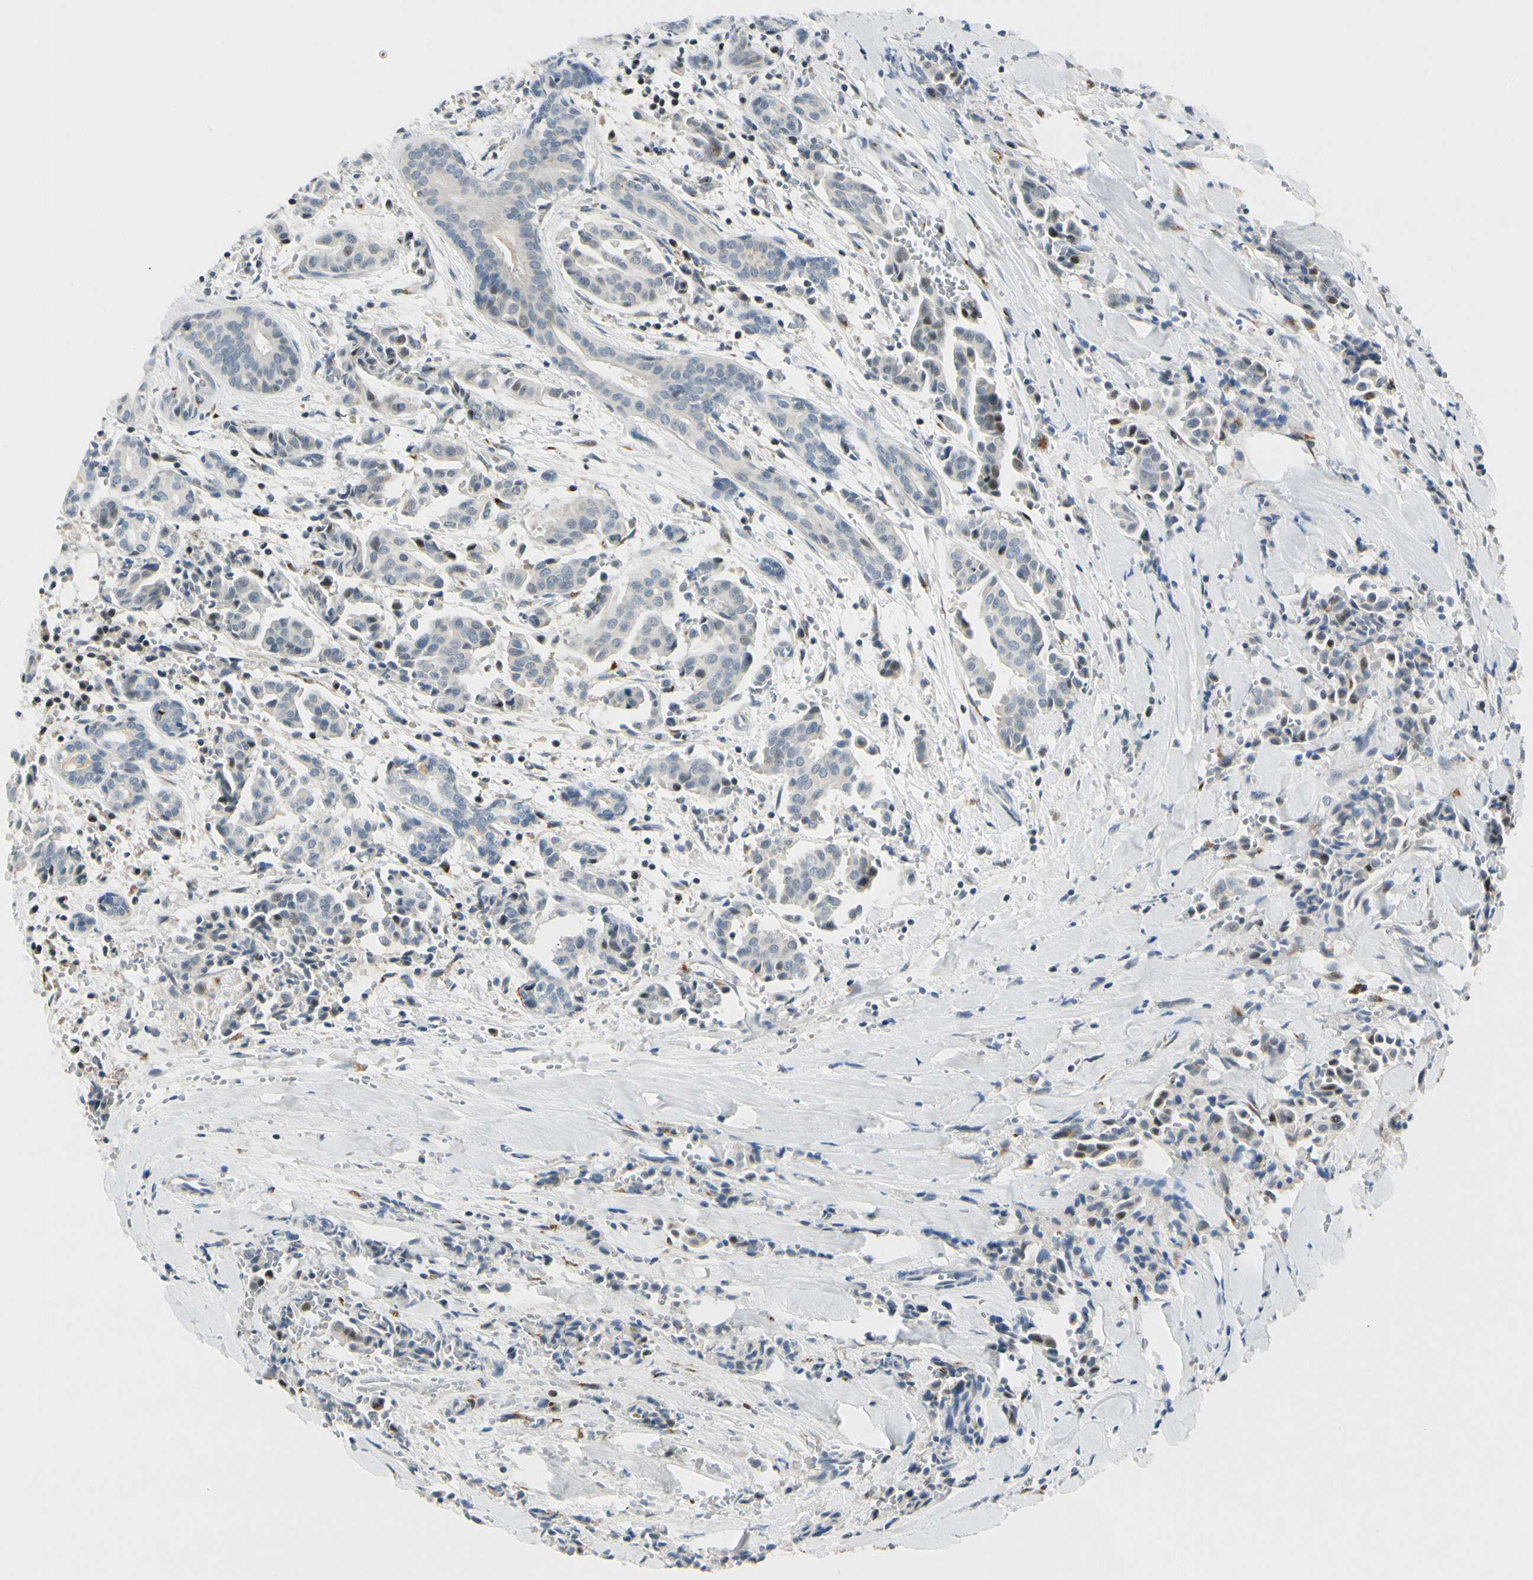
{"staining": {"intensity": "negative", "quantity": "none", "location": "none"}, "tissue": "head and neck cancer", "cell_type": "Tumor cells", "image_type": "cancer", "snomed": [{"axis": "morphology", "description": "Adenocarcinoma, NOS"}, {"axis": "topography", "description": "Salivary gland"}, {"axis": "topography", "description": "Head-Neck"}], "caption": "Head and neck adenocarcinoma was stained to show a protein in brown. There is no significant positivity in tumor cells. (DAB immunohistochemistry, high magnification).", "gene": "B4GALNT1", "patient": {"sex": "female", "age": 59}}